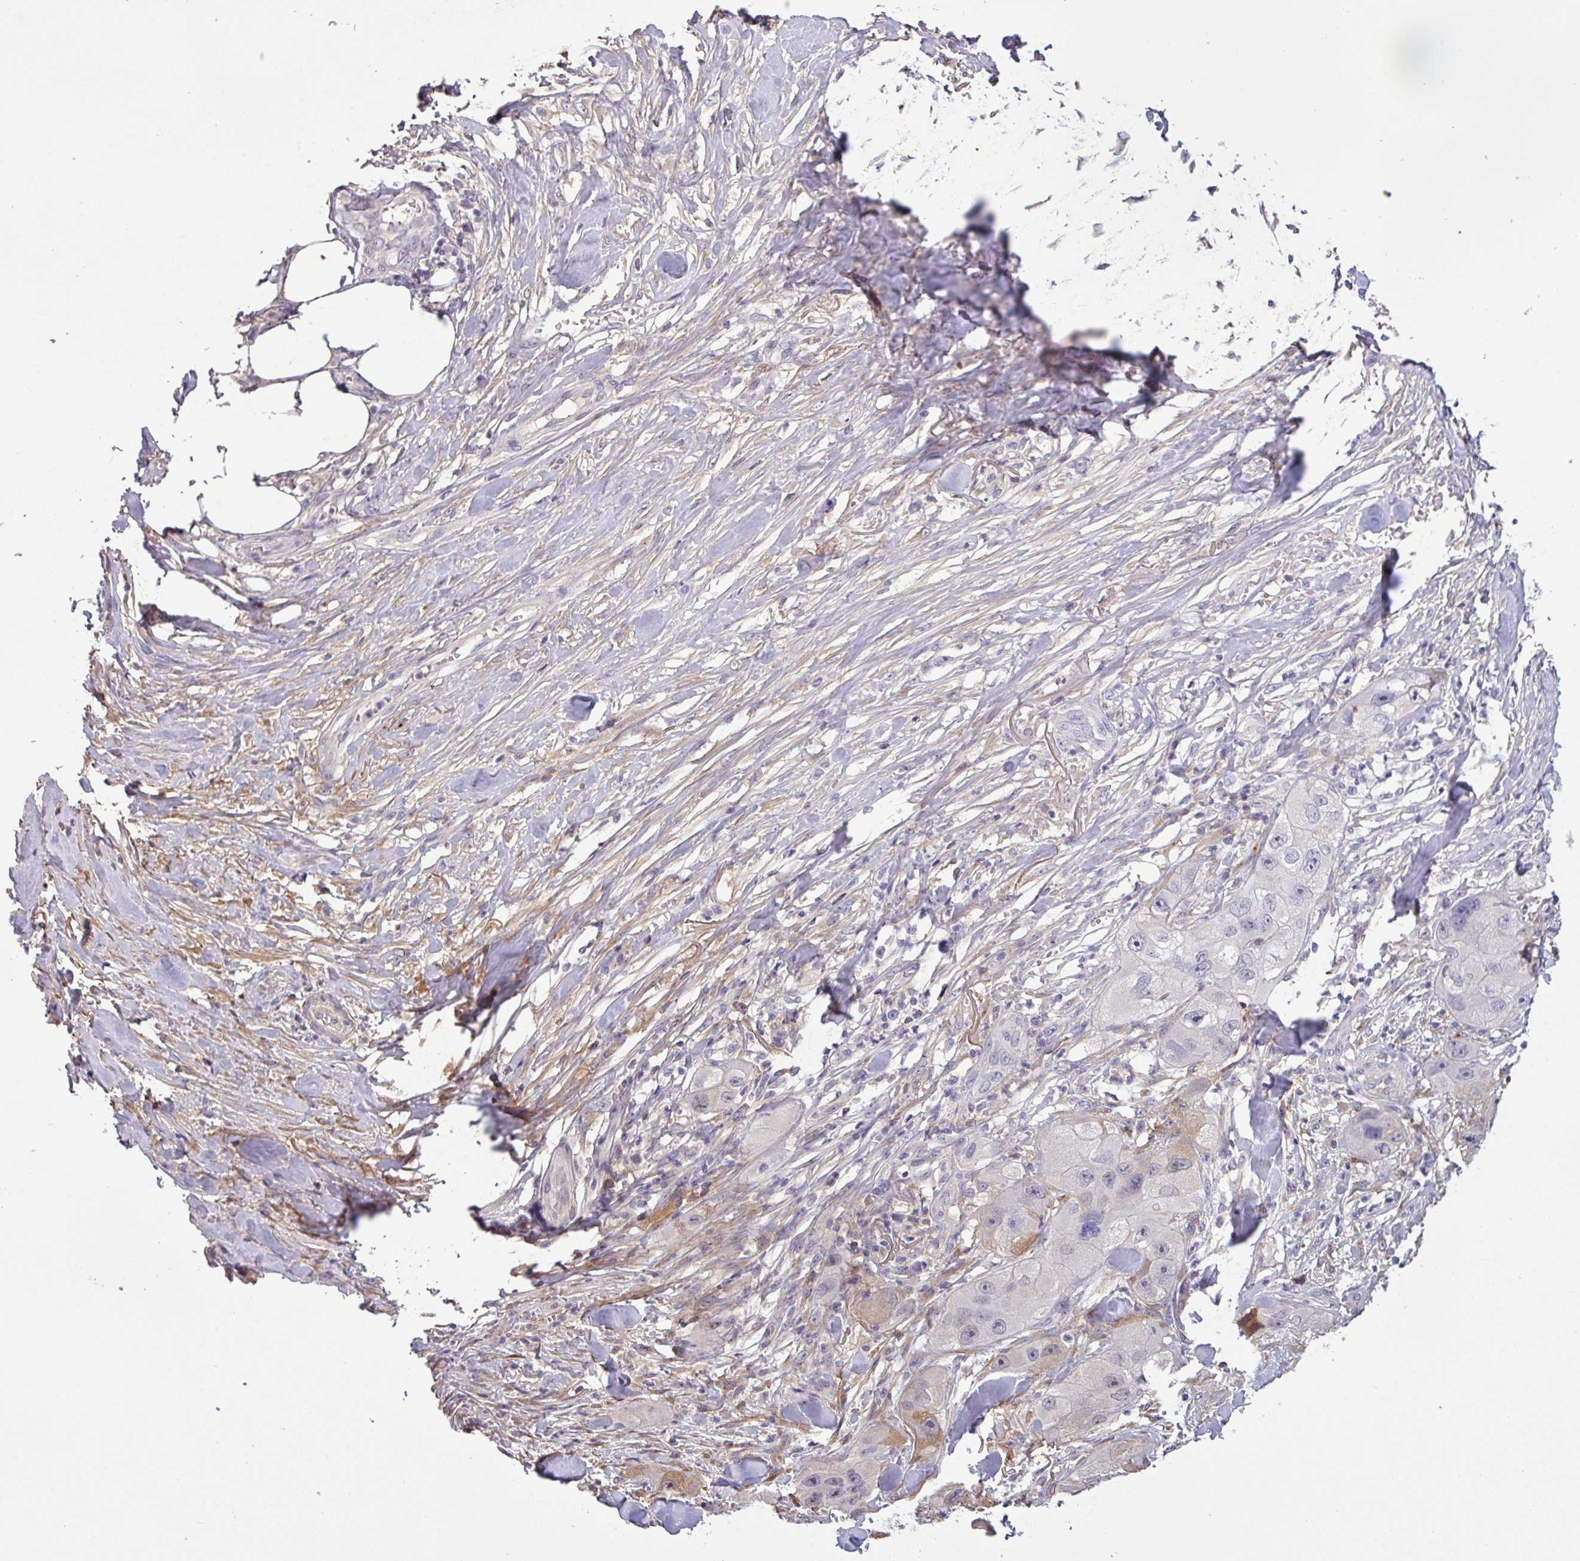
{"staining": {"intensity": "negative", "quantity": "none", "location": "none"}, "tissue": "skin cancer", "cell_type": "Tumor cells", "image_type": "cancer", "snomed": [{"axis": "morphology", "description": "Squamous cell carcinoma, NOS"}, {"axis": "topography", "description": "Skin"}, {"axis": "topography", "description": "Subcutis"}], "caption": "Tumor cells are negative for protein expression in human skin cancer. Brightfield microscopy of immunohistochemistry stained with DAB (brown) and hematoxylin (blue), captured at high magnification.", "gene": "ISLR", "patient": {"sex": "male", "age": 73}}